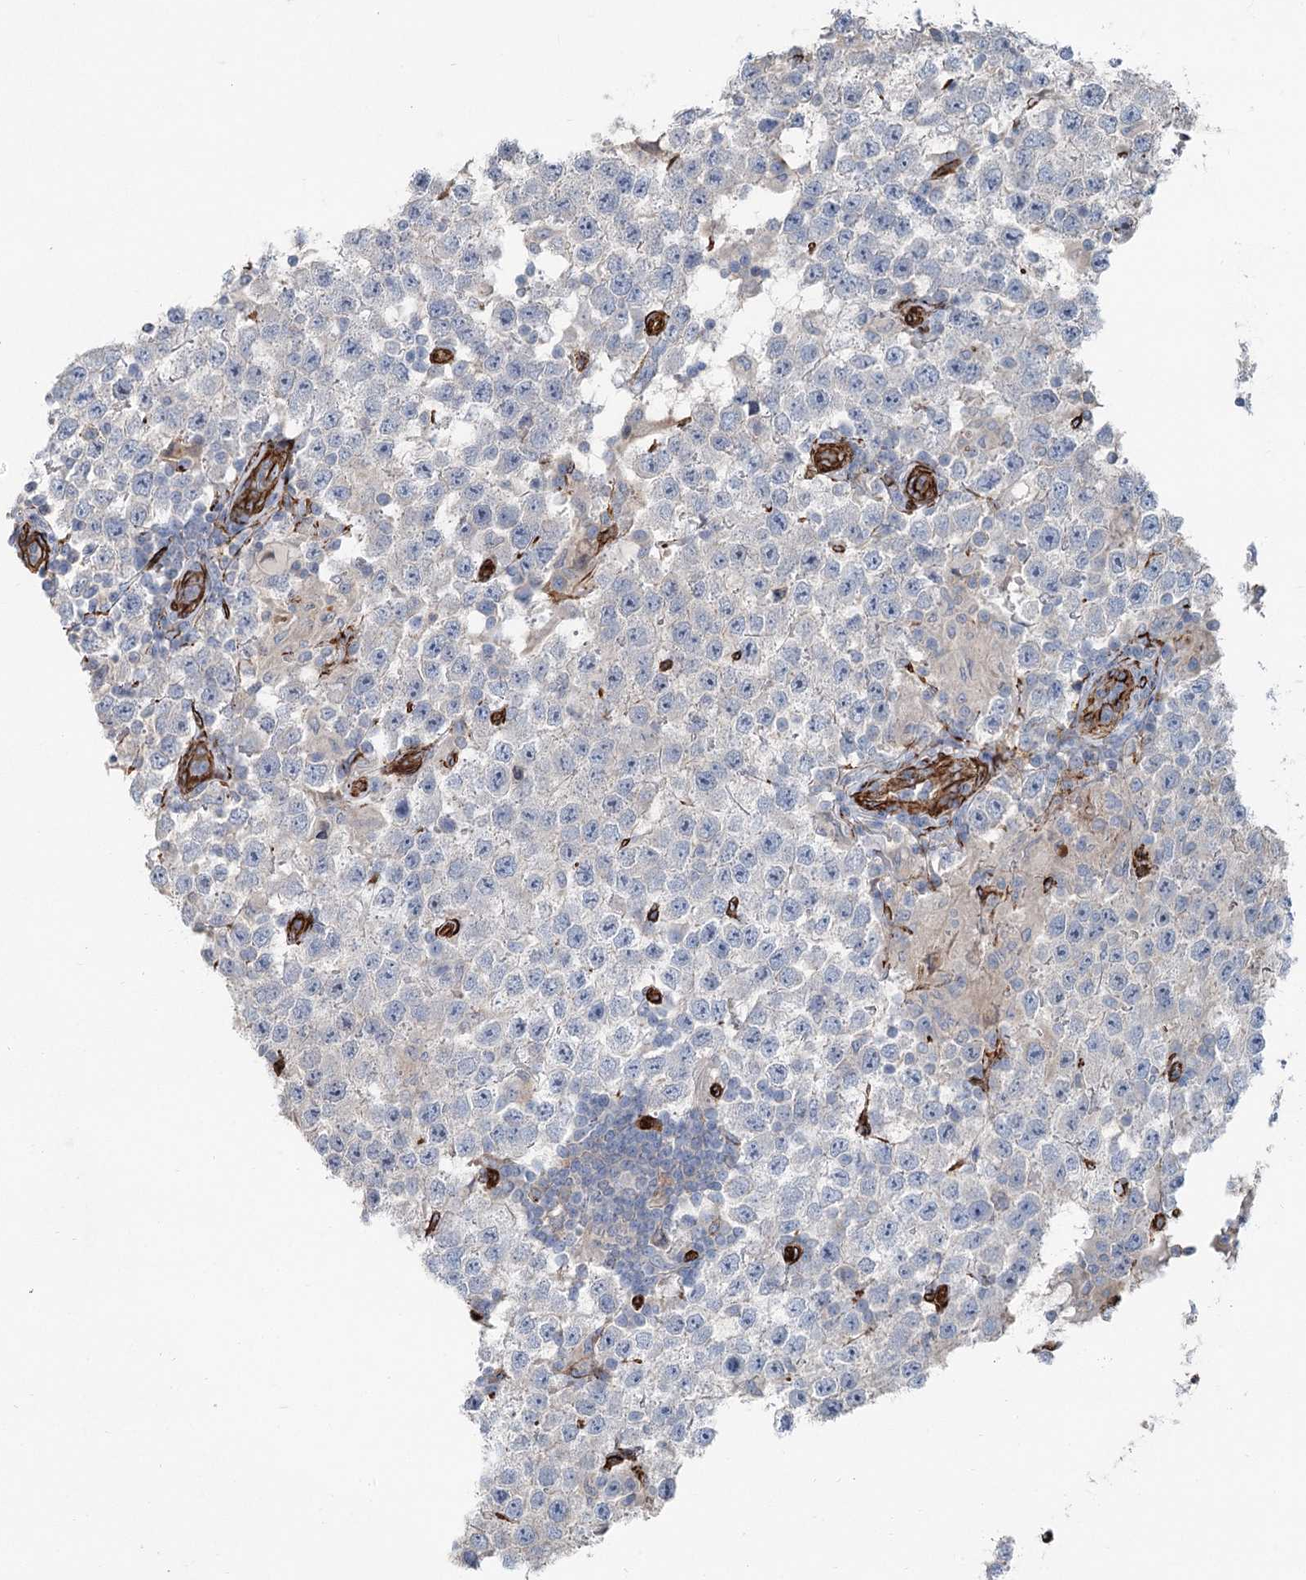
{"staining": {"intensity": "negative", "quantity": "none", "location": "none"}, "tissue": "testis cancer", "cell_type": "Tumor cells", "image_type": "cancer", "snomed": [{"axis": "morphology", "description": "Normal tissue, NOS"}, {"axis": "morphology", "description": "Urothelial carcinoma, High grade"}, {"axis": "morphology", "description": "Seminoma, NOS"}, {"axis": "morphology", "description": "Carcinoma, Embryonal, NOS"}, {"axis": "topography", "description": "Urinary bladder"}, {"axis": "topography", "description": "Testis"}], "caption": "The image demonstrates no significant staining in tumor cells of seminoma (testis). Nuclei are stained in blue.", "gene": "IQSEC1", "patient": {"sex": "male", "age": 41}}